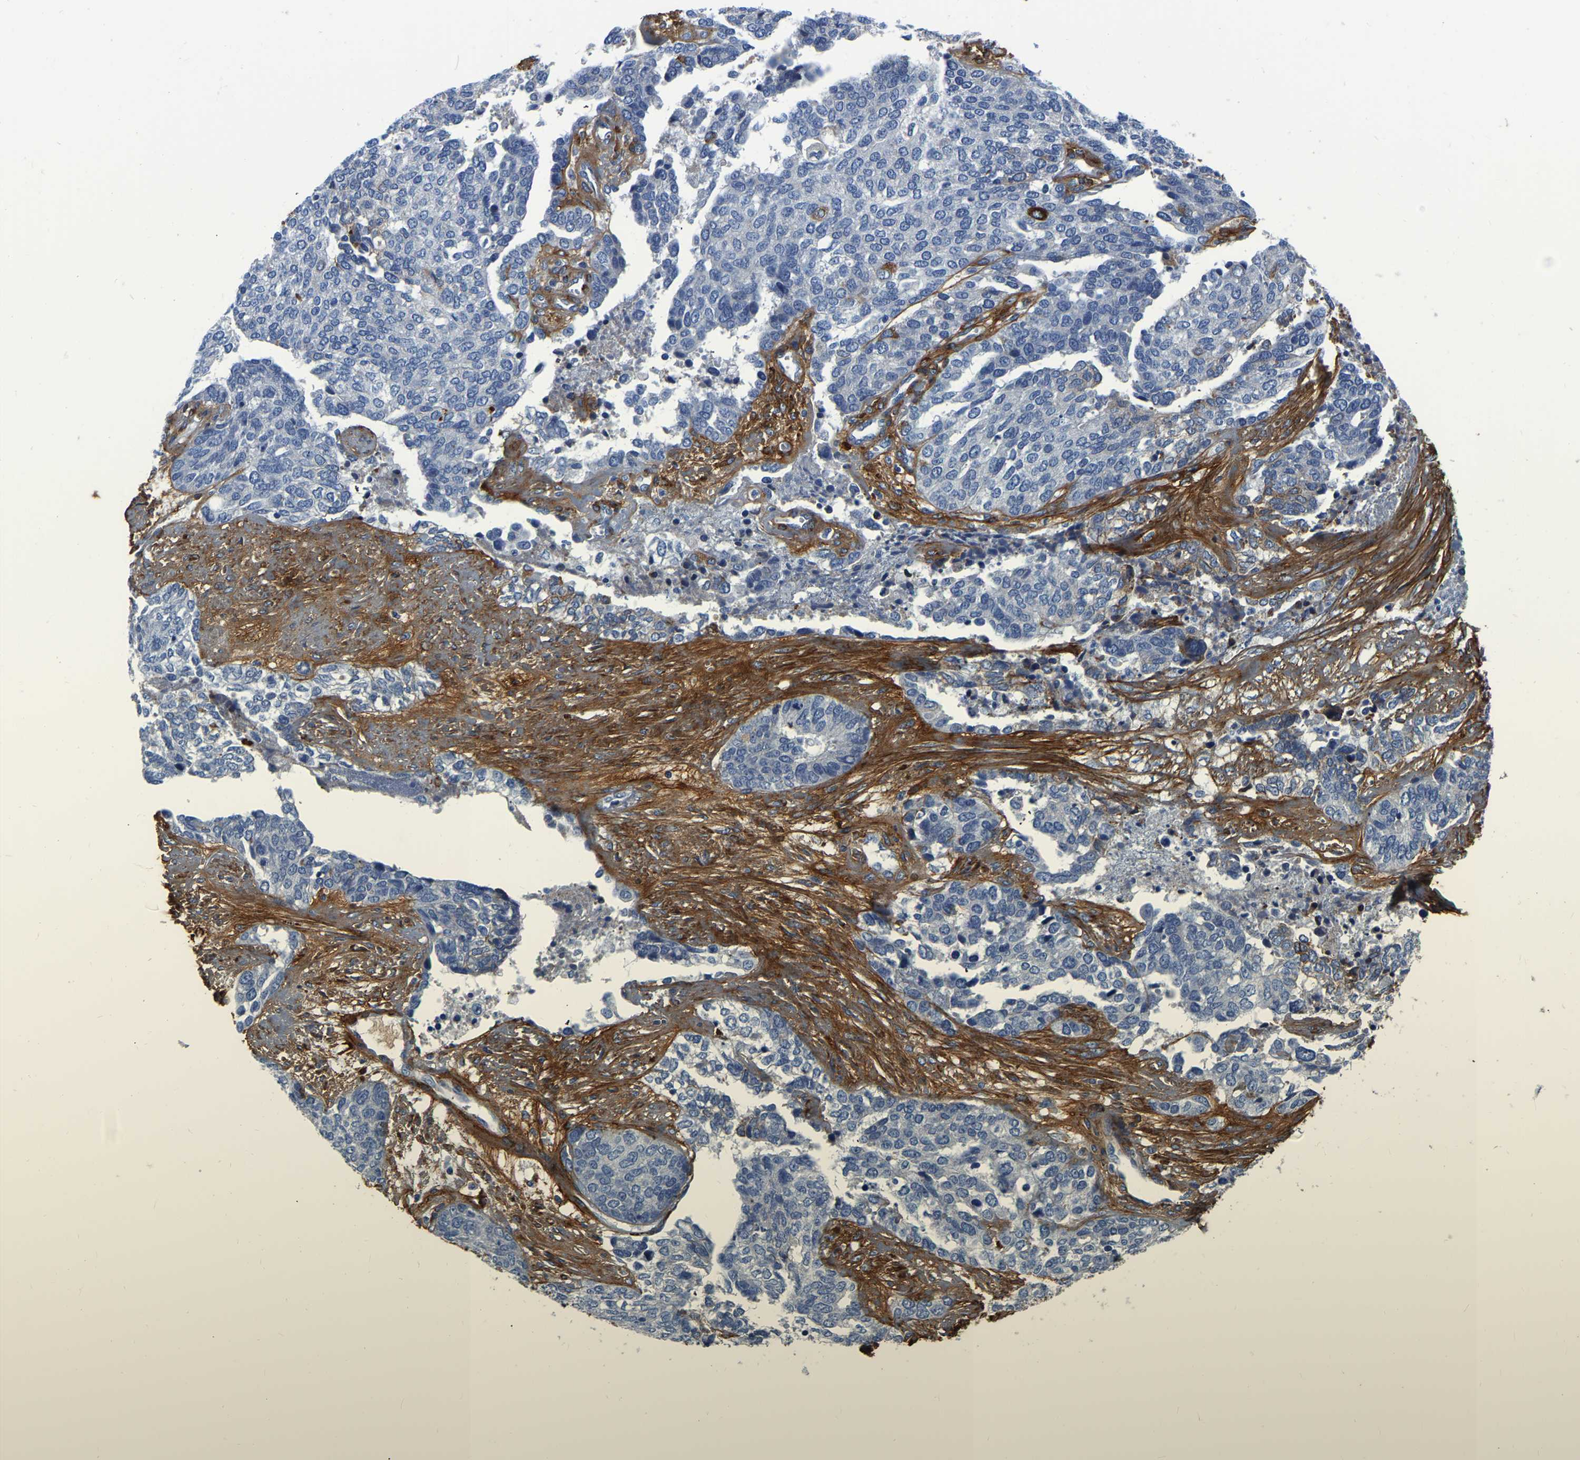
{"staining": {"intensity": "negative", "quantity": "none", "location": "none"}, "tissue": "ovarian cancer", "cell_type": "Tumor cells", "image_type": "cancer", "snomed": [{"axis": "morphology", "description": "Cystadenocarcinoma, serous, NOS"}, {"axis": "topography", "description": "Ovary"}], "caption": "Histopathology image shows no significant protein positivity in tumor cells of ovarian cancer (serous cystadenocarcinoma).", "gene": "COL6A1", "patient": {"sex": "female", "age": 44}}